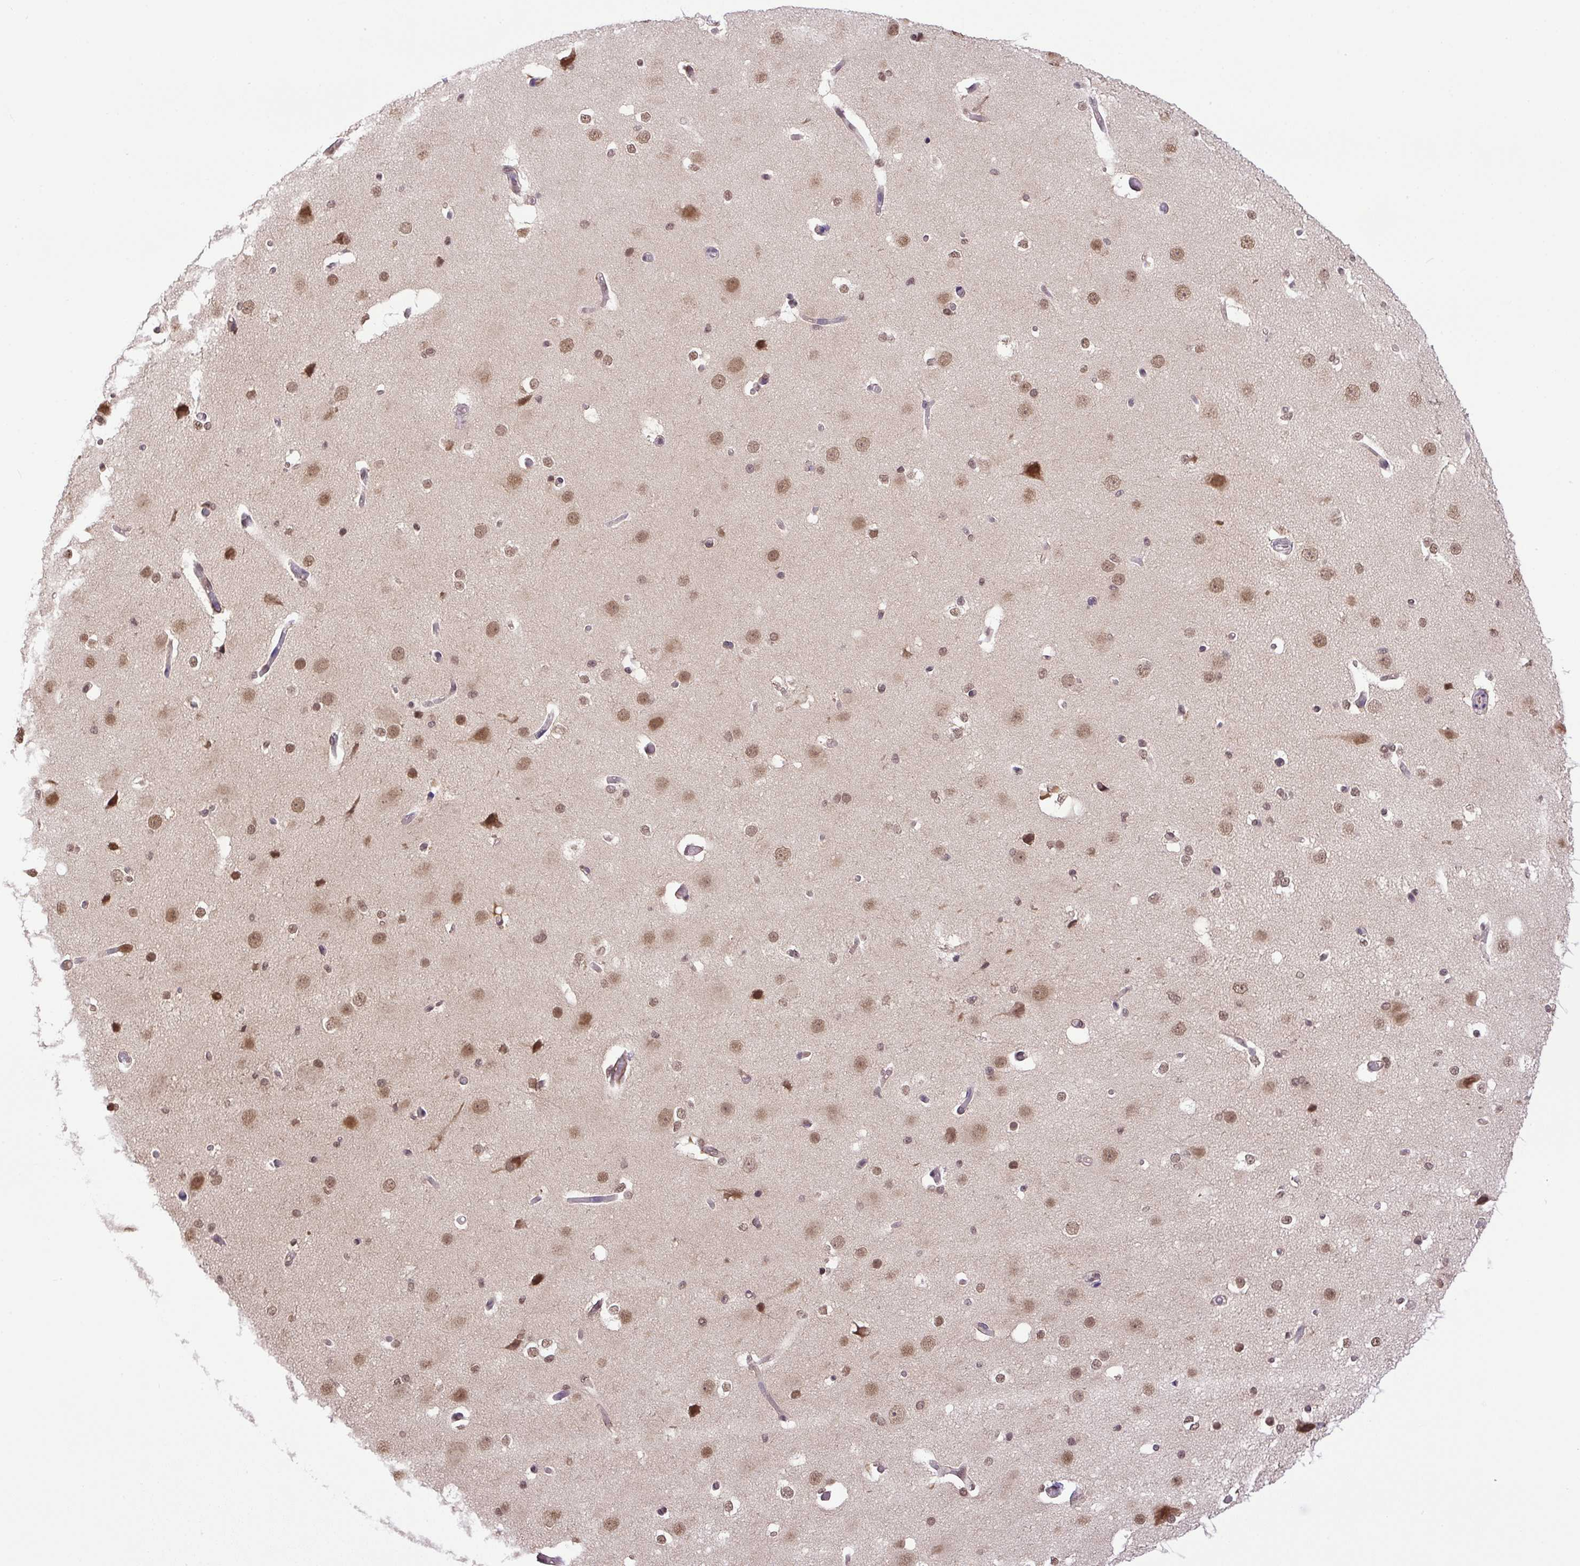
{"staining": {"intensity": "moderate", "quantity": "<25%", "location": "nuclear"}, "tissue": "cerebral cortex", "cell_type": "Endothelial cells", "image_type": "normal", "snomed": [{"axis": "morphology", "description": "Normal tissue, NOS"}, {"axis": "morphology", "description": "Inflammation, NOS"}, {"axis": "topography", "description": "Cerebral cortex"}], "caption": "Benign cerebral cortex was stained to show a protein in brown. There is low levels of moderate nuclear staining in about <25% of endothelial cells.", "gene": "SGTA", "patient": {"sex": "male", "age": 6}}